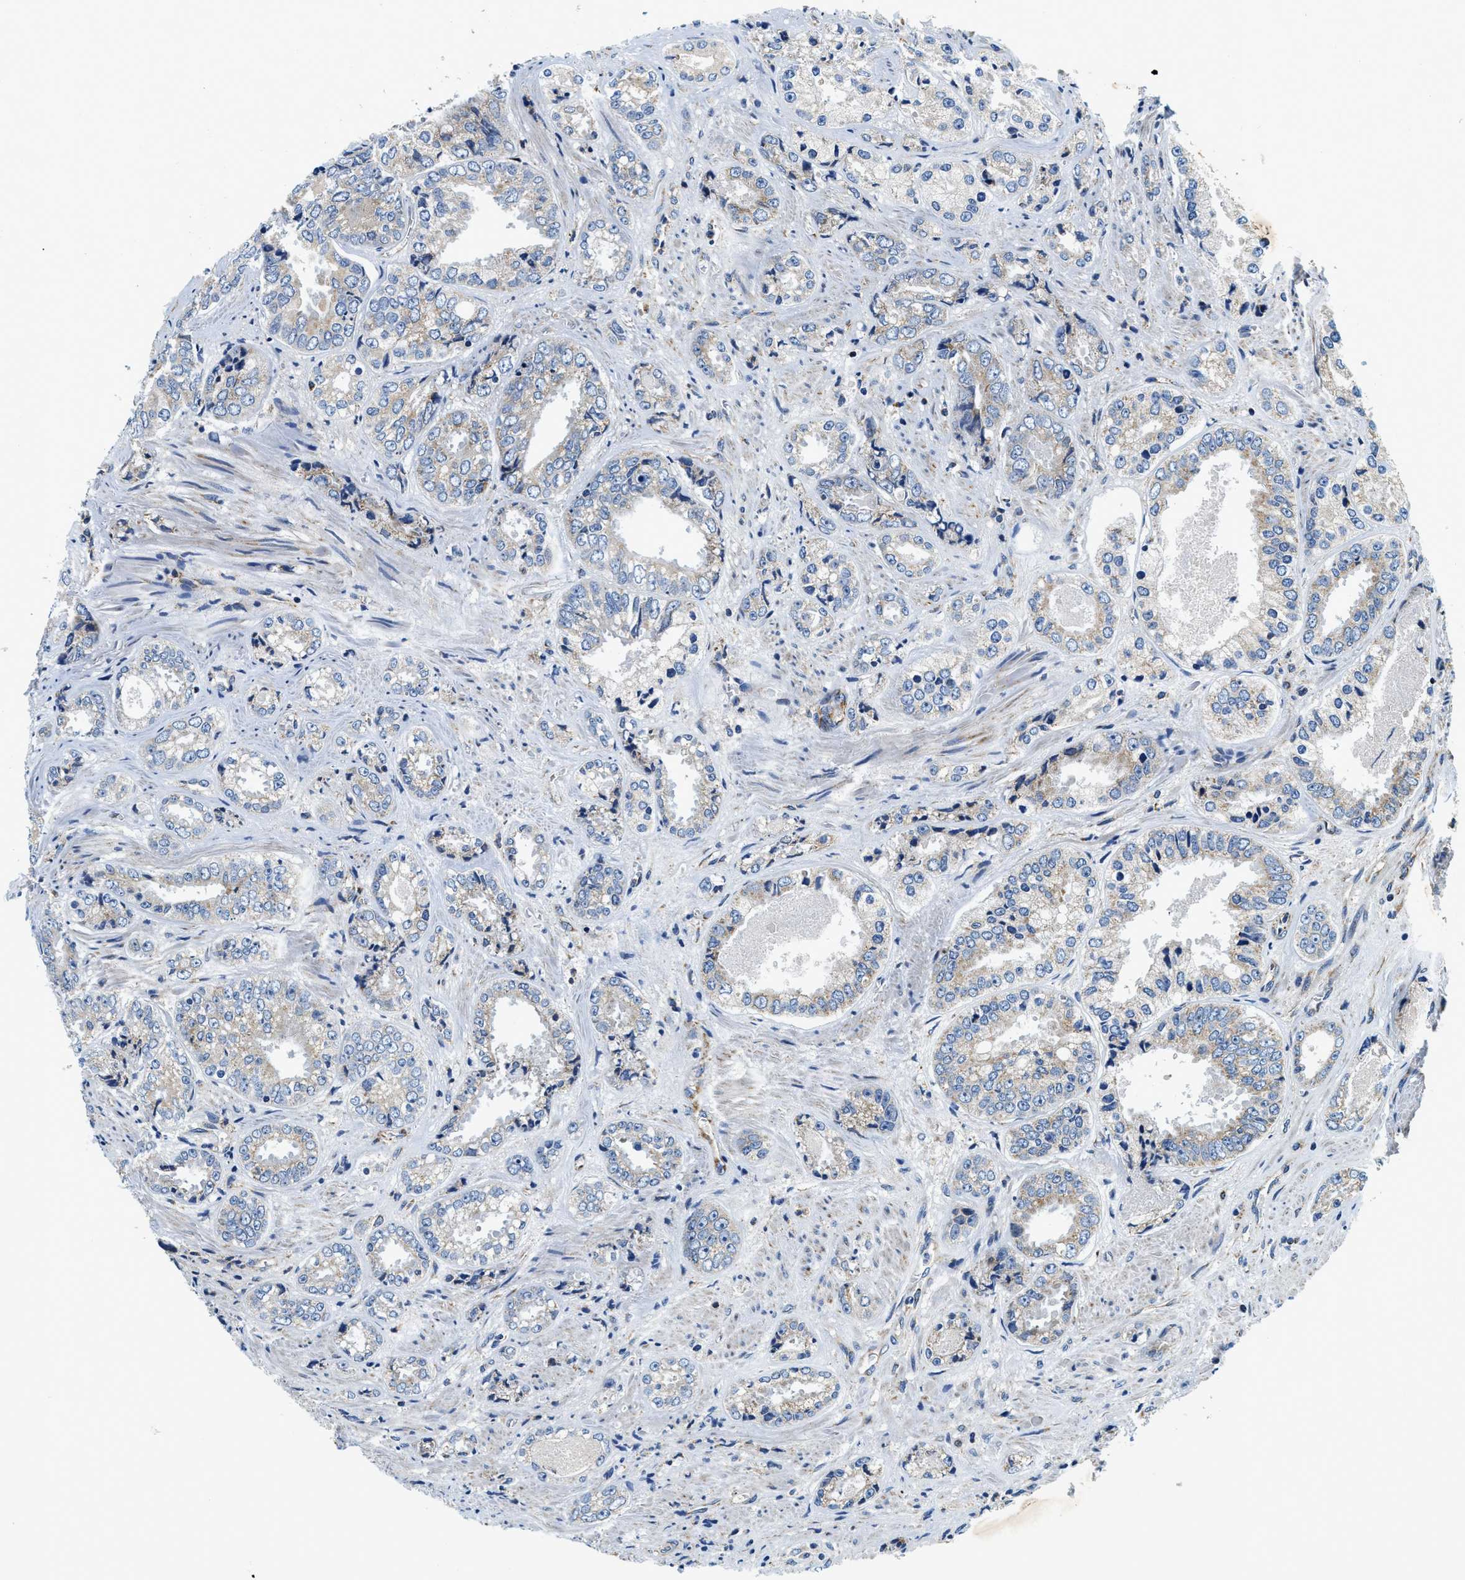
{"staining": {"intensity": "weak", "quantity": "<25%", "location": "cytoplasmic/membranous"}, "tissue": "prostate cancer", "cell_type": "Tumor cells", "image_type": "cancer", "snomed": [{"axis": "morphology", "description": "Adenocarcinoma, High grade"}, {"axis": "topography", "description": "Prostate"}], "caption": "The photomicrograph exhibits no staining of tumor cells in prostate high-grade adenocarcinoma. (Brightfield microscopy of DAB (3,3'-diaminobenzidine) IHC at high magnification).", "gene": "SAMD4B", "patient": {"sex": "male", "age": 61}}